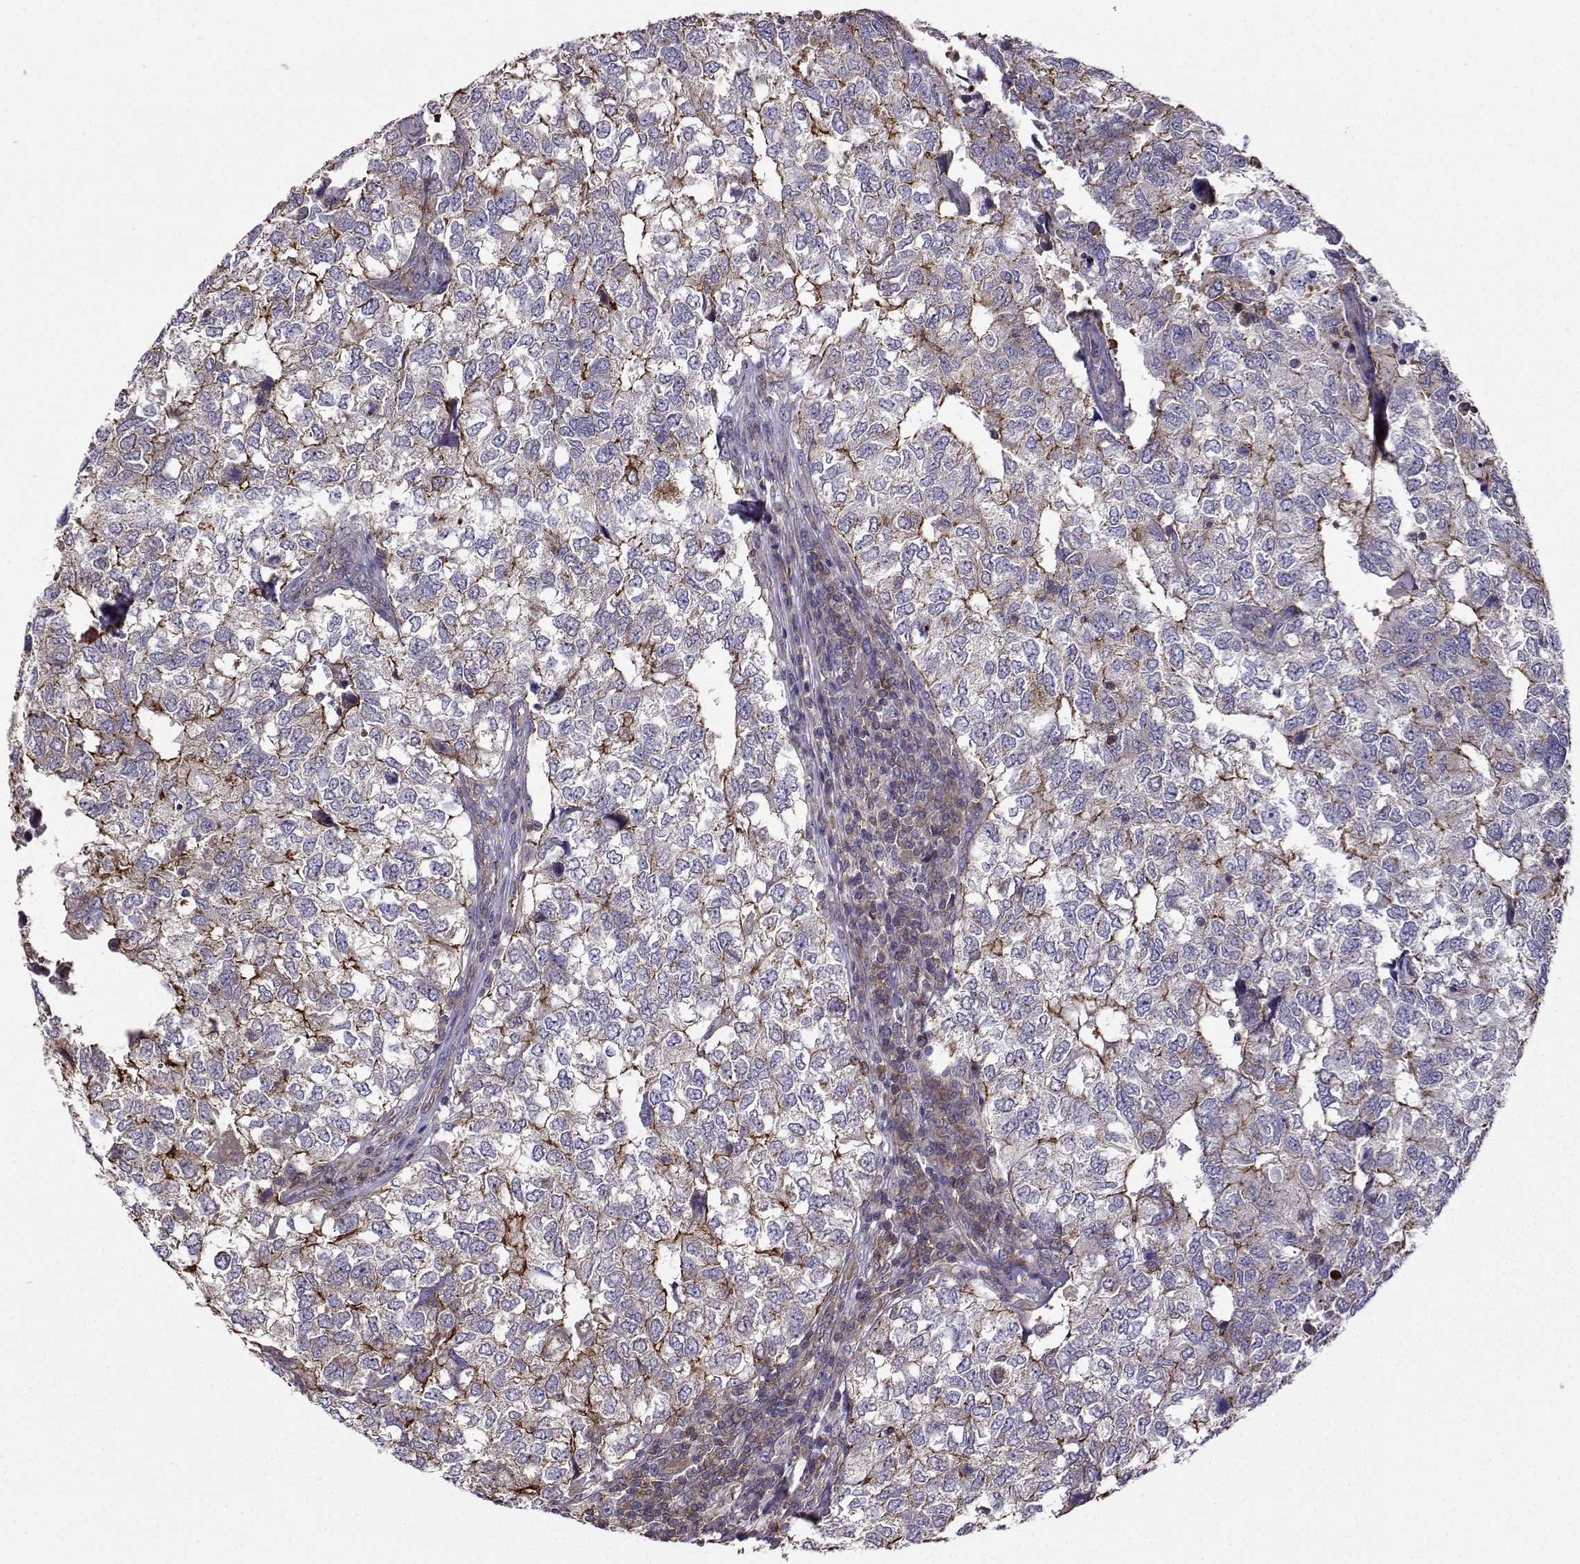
{"staining": {"intensity": "strong", "quantity": "<25%", "location": "cytoplasmic/membranous"}, "tissue": "breast cancer", "cell_type": "Tumor cells", "image_type": "cancer", "snomed": [{"axis": "morphology", "description": "Duct carcinoma"}, {"axis": "topography", "description": "Breast"}], "caption": "The histopathology image shows immunohistochemical staining of breast intraductal carcinoma. There is strong cytoplasmic/membranous expression is identified in approximately <25% of tumor cells. The staining was performed using DAB (3,3'-diaminobenzidine), with brown indicating positive protein expression. Nuclei are stained blue with hematoxylin.", "gene": "ITGB8", "patient": {"sex": "female", "age": 30}}